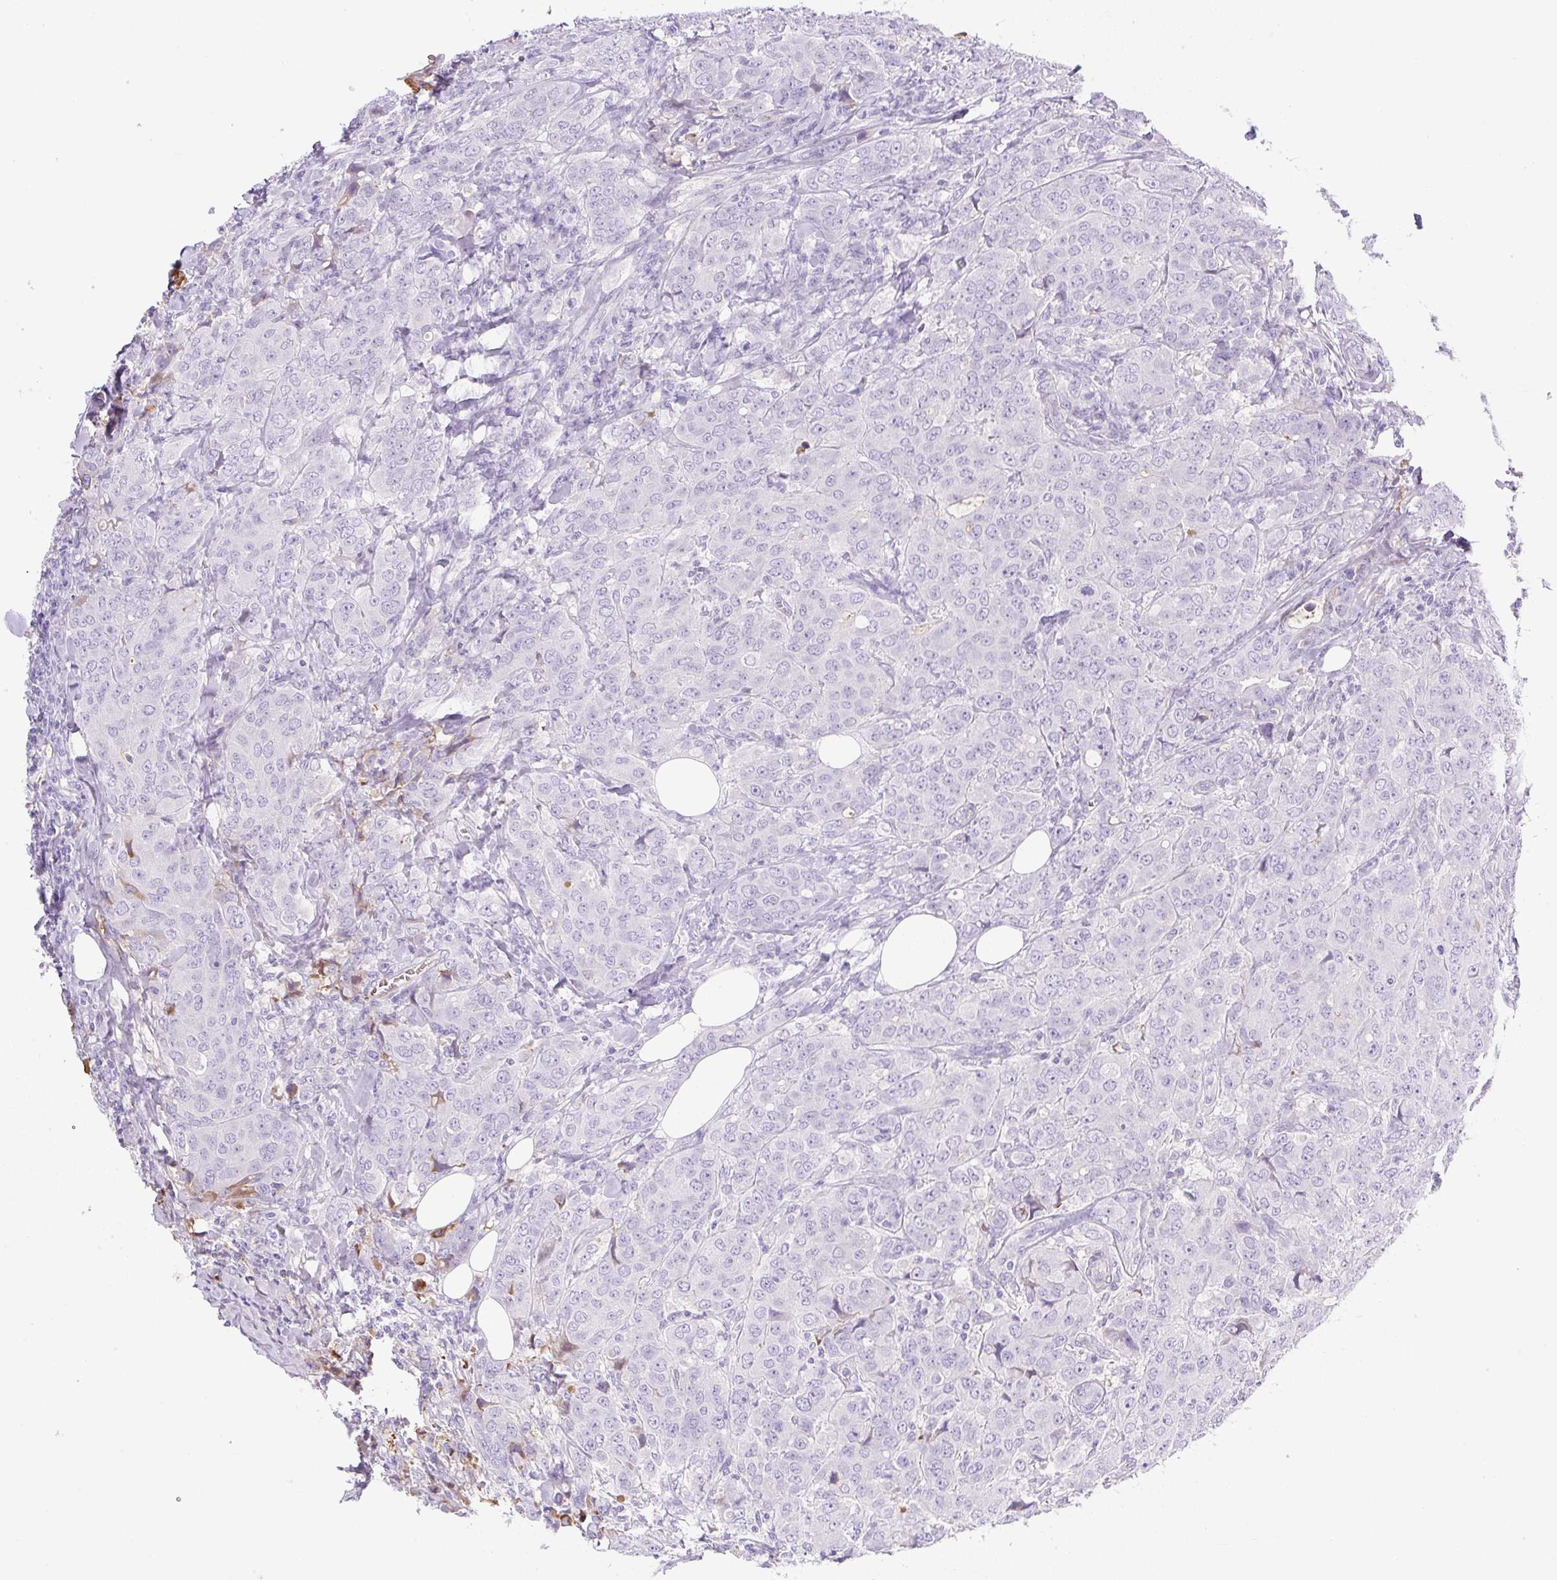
{"staining": {"intensity": "moderate", "quantity": "<25%", "location": "cytoplasmic/membranous"}, "tissue": "breast cancer", "cell_type": "Tumor cells", "image_type": "cancer", "snomed": [{"axis": "morphology", "description": "Duct carcinoma"}, {"axis": "topography", "description": "Breast"}], "caption": "An immunohistochemistry (IHC) photomicrograph of neoplastic tissue is shown. Protein staining in brown shows moderate cytoplasmic/membranous positivity in breast cancer within tumor cells. (Brightfield microscopy of DAB IHC at high magnification).", "gene": "TDRD15", "patient": {"sex": "female", "age": 43}}